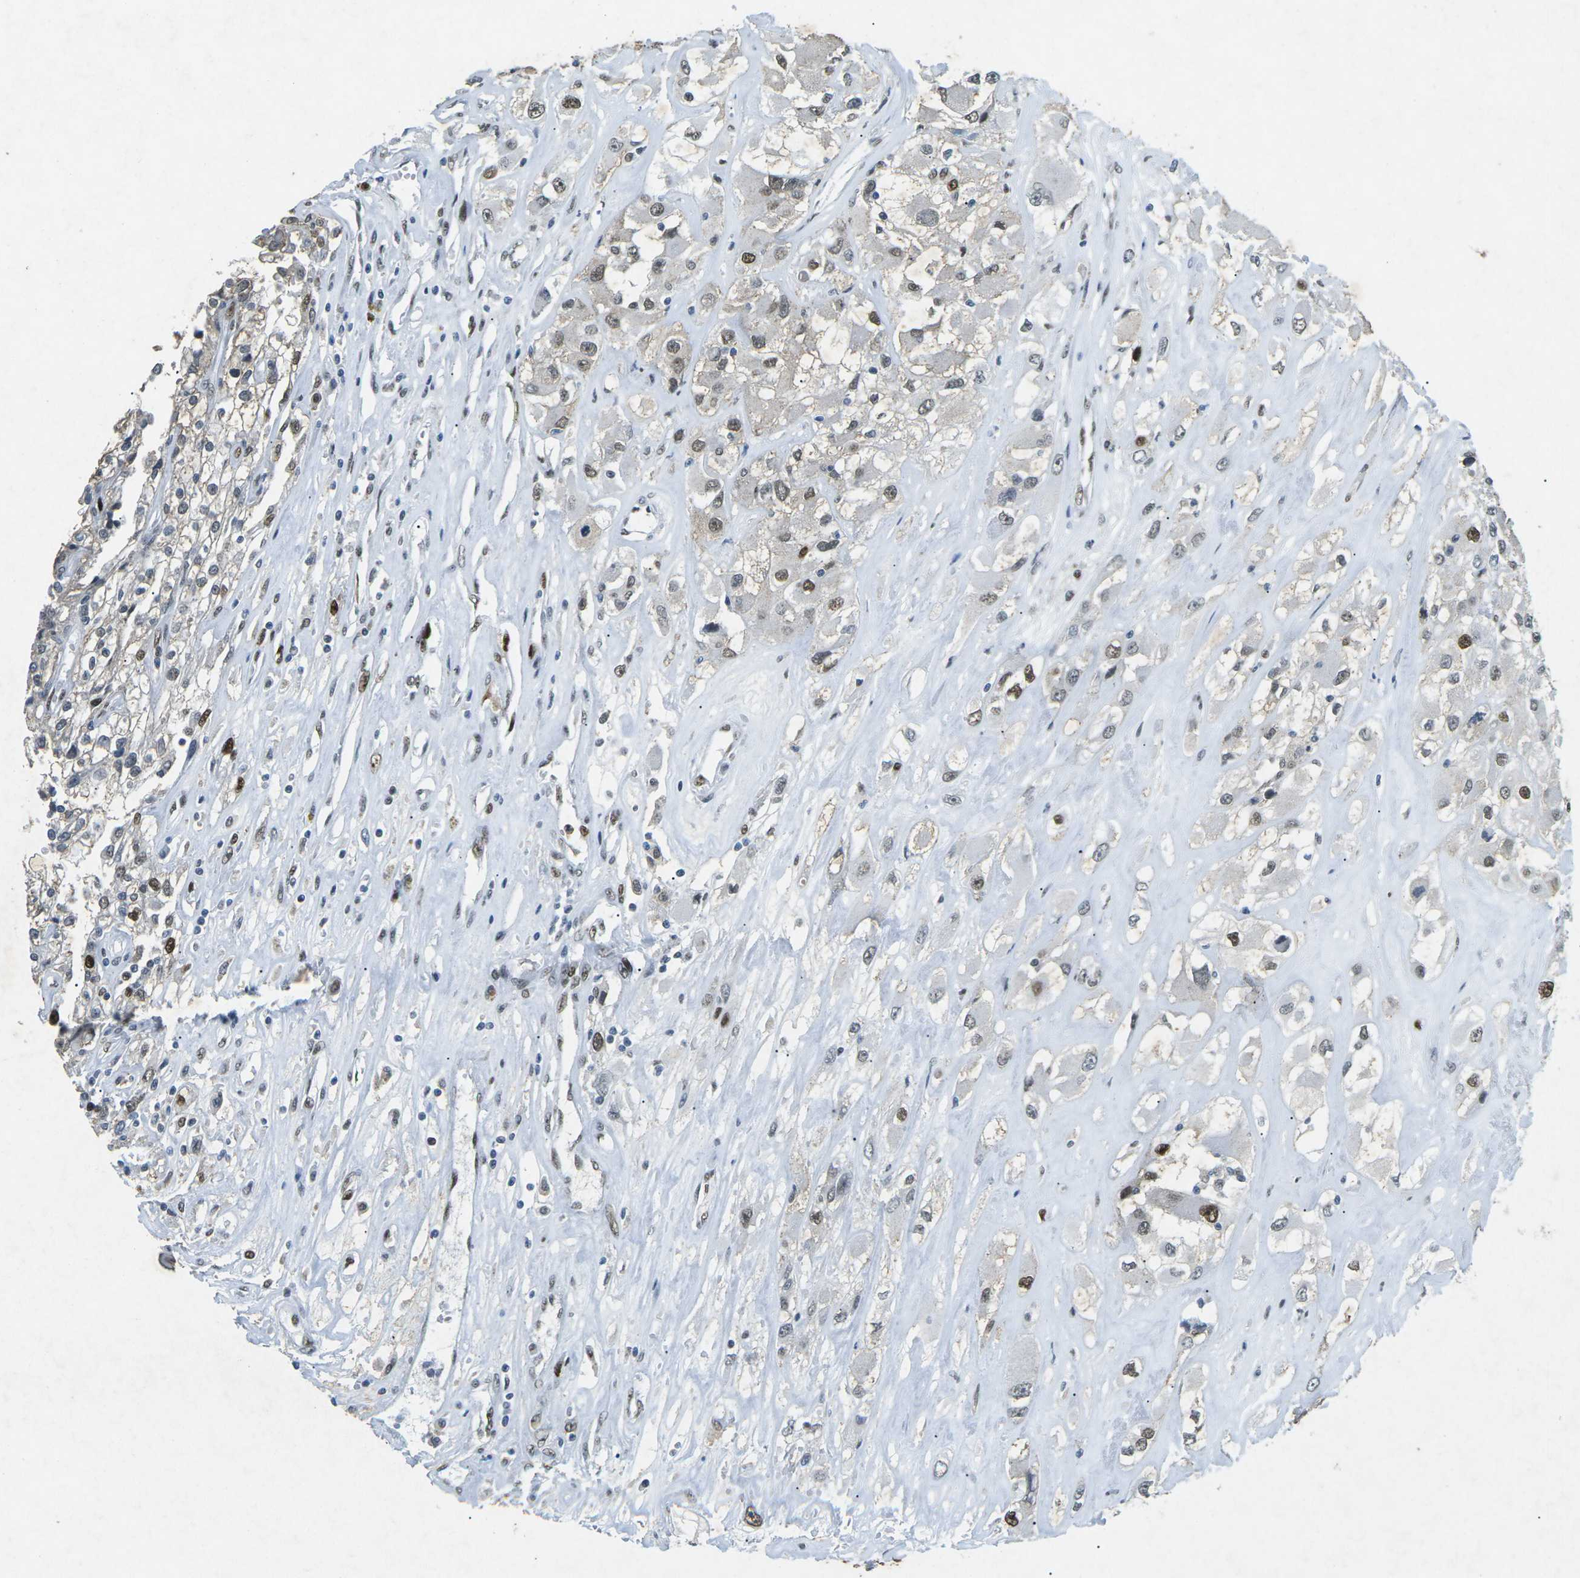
{"staining": {"intensity": "moderate", "quantity": "25%-75%", "location": "nuclear"}, "tissue": "renal cancer", "cell_type": "Tumor cells", "image_type": "cancer", "snomed": [{"axis": "morphology", "description": "Adenocarcinoma, NOS"}, {"axis": "topography", "description": "Kidney"}], "caption": "There is medium levels of moderate nuclear expression in tumor cells of adenocarcinoma (renal), as demonstrated by immunohistochemical staining (brown color).", "gene": "RB1", "patient": {"sex": "female", "age": 52}}